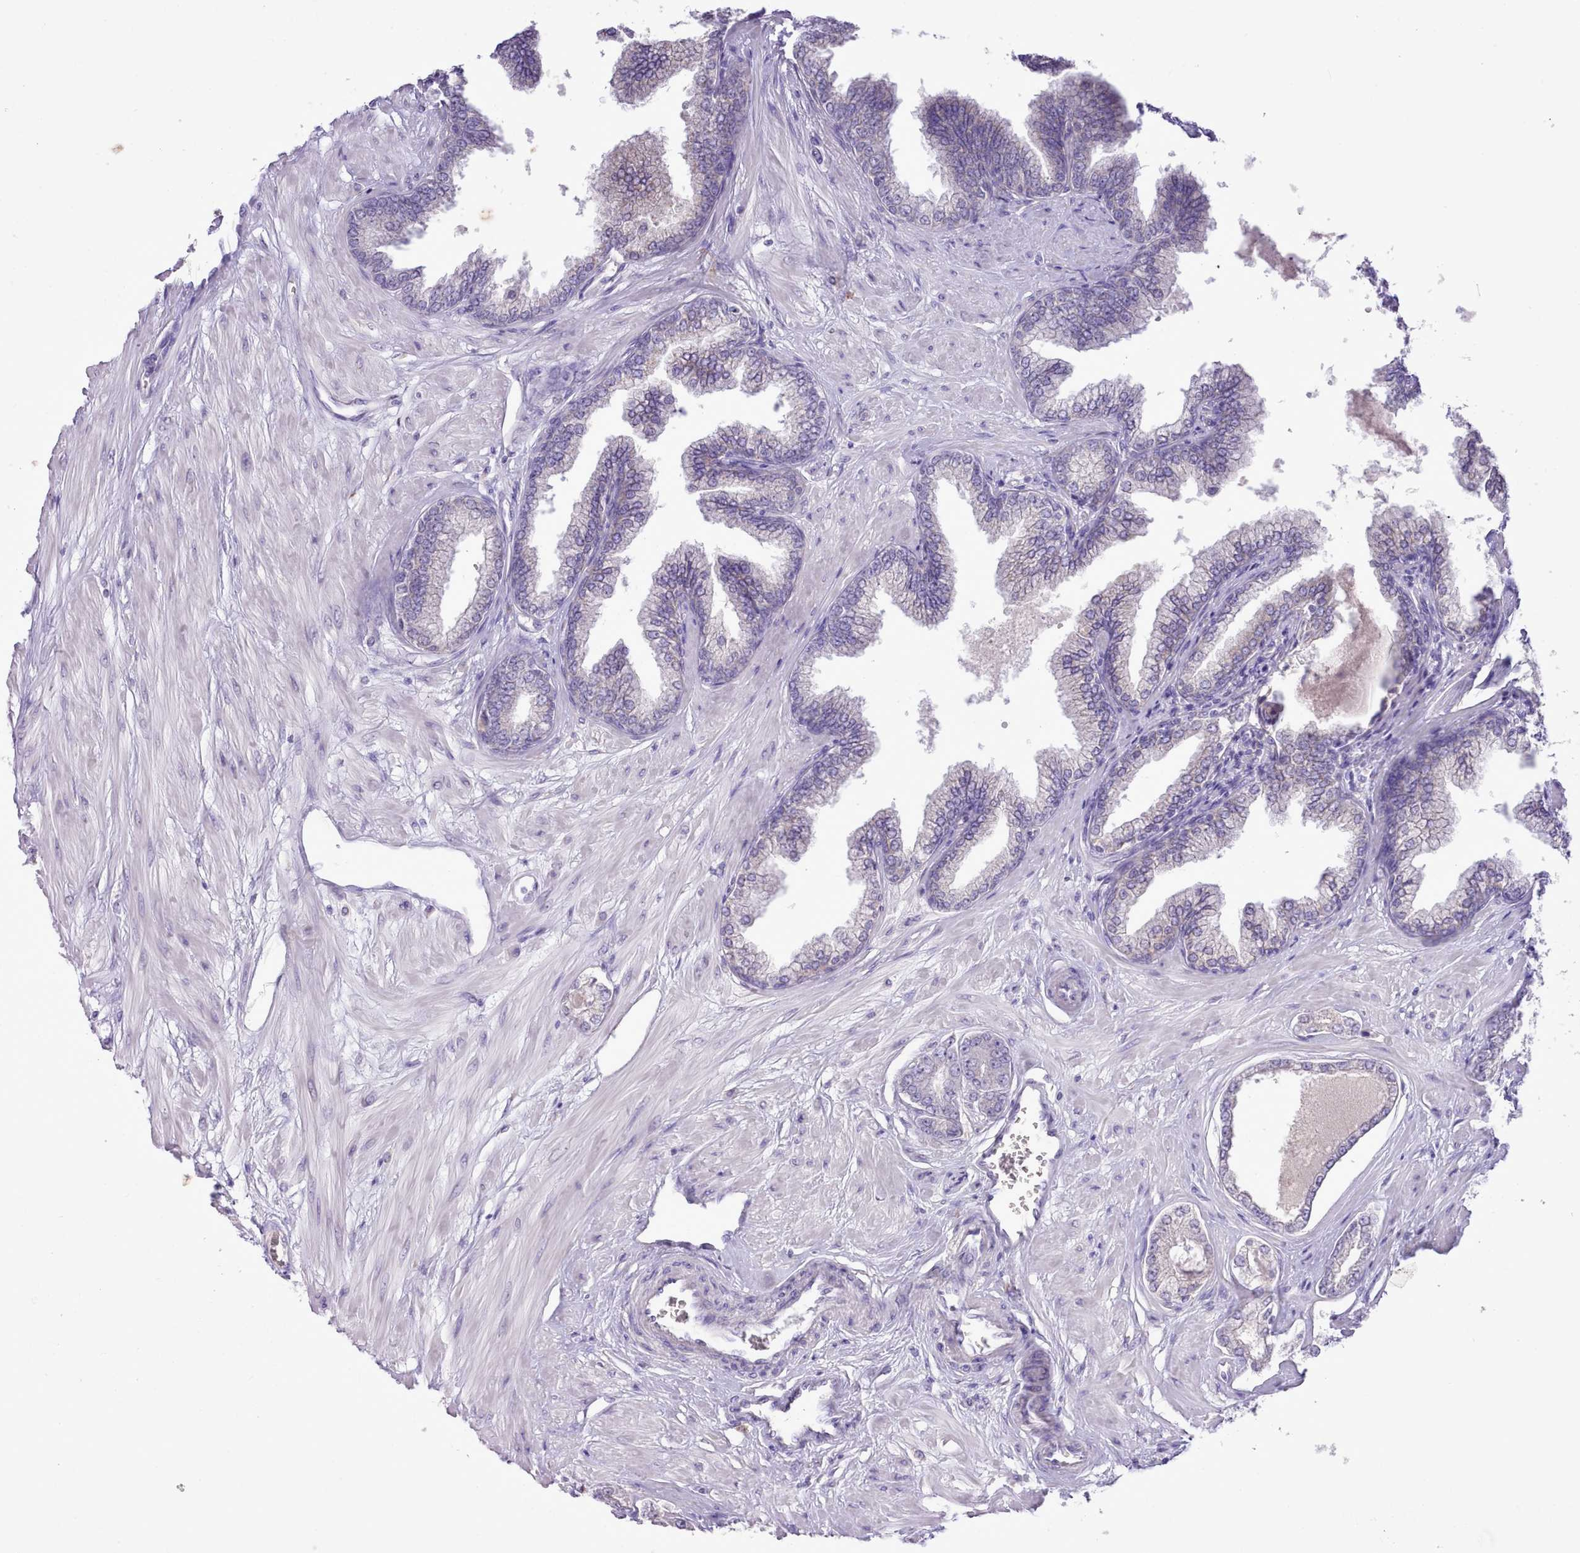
{"staining": {"intensity": "negative", "quantity": "none", "location": "none"}, "tissue": "prostate cancer", "cell_type": "Tumor cells", "image_type": "cancer", "snomed": [{"axis": "morphology", "description": "Adenocarcinoma, Low grade"}, {"axis": "topography", "description": "Prostate"}], "caption": "Protein analysis of prostate adenocarcinoma (low-grade) demonstrates no significant staining in tumor cells.", "gene": "CCL1", "patient": {"sex": "male", "age": 64}}